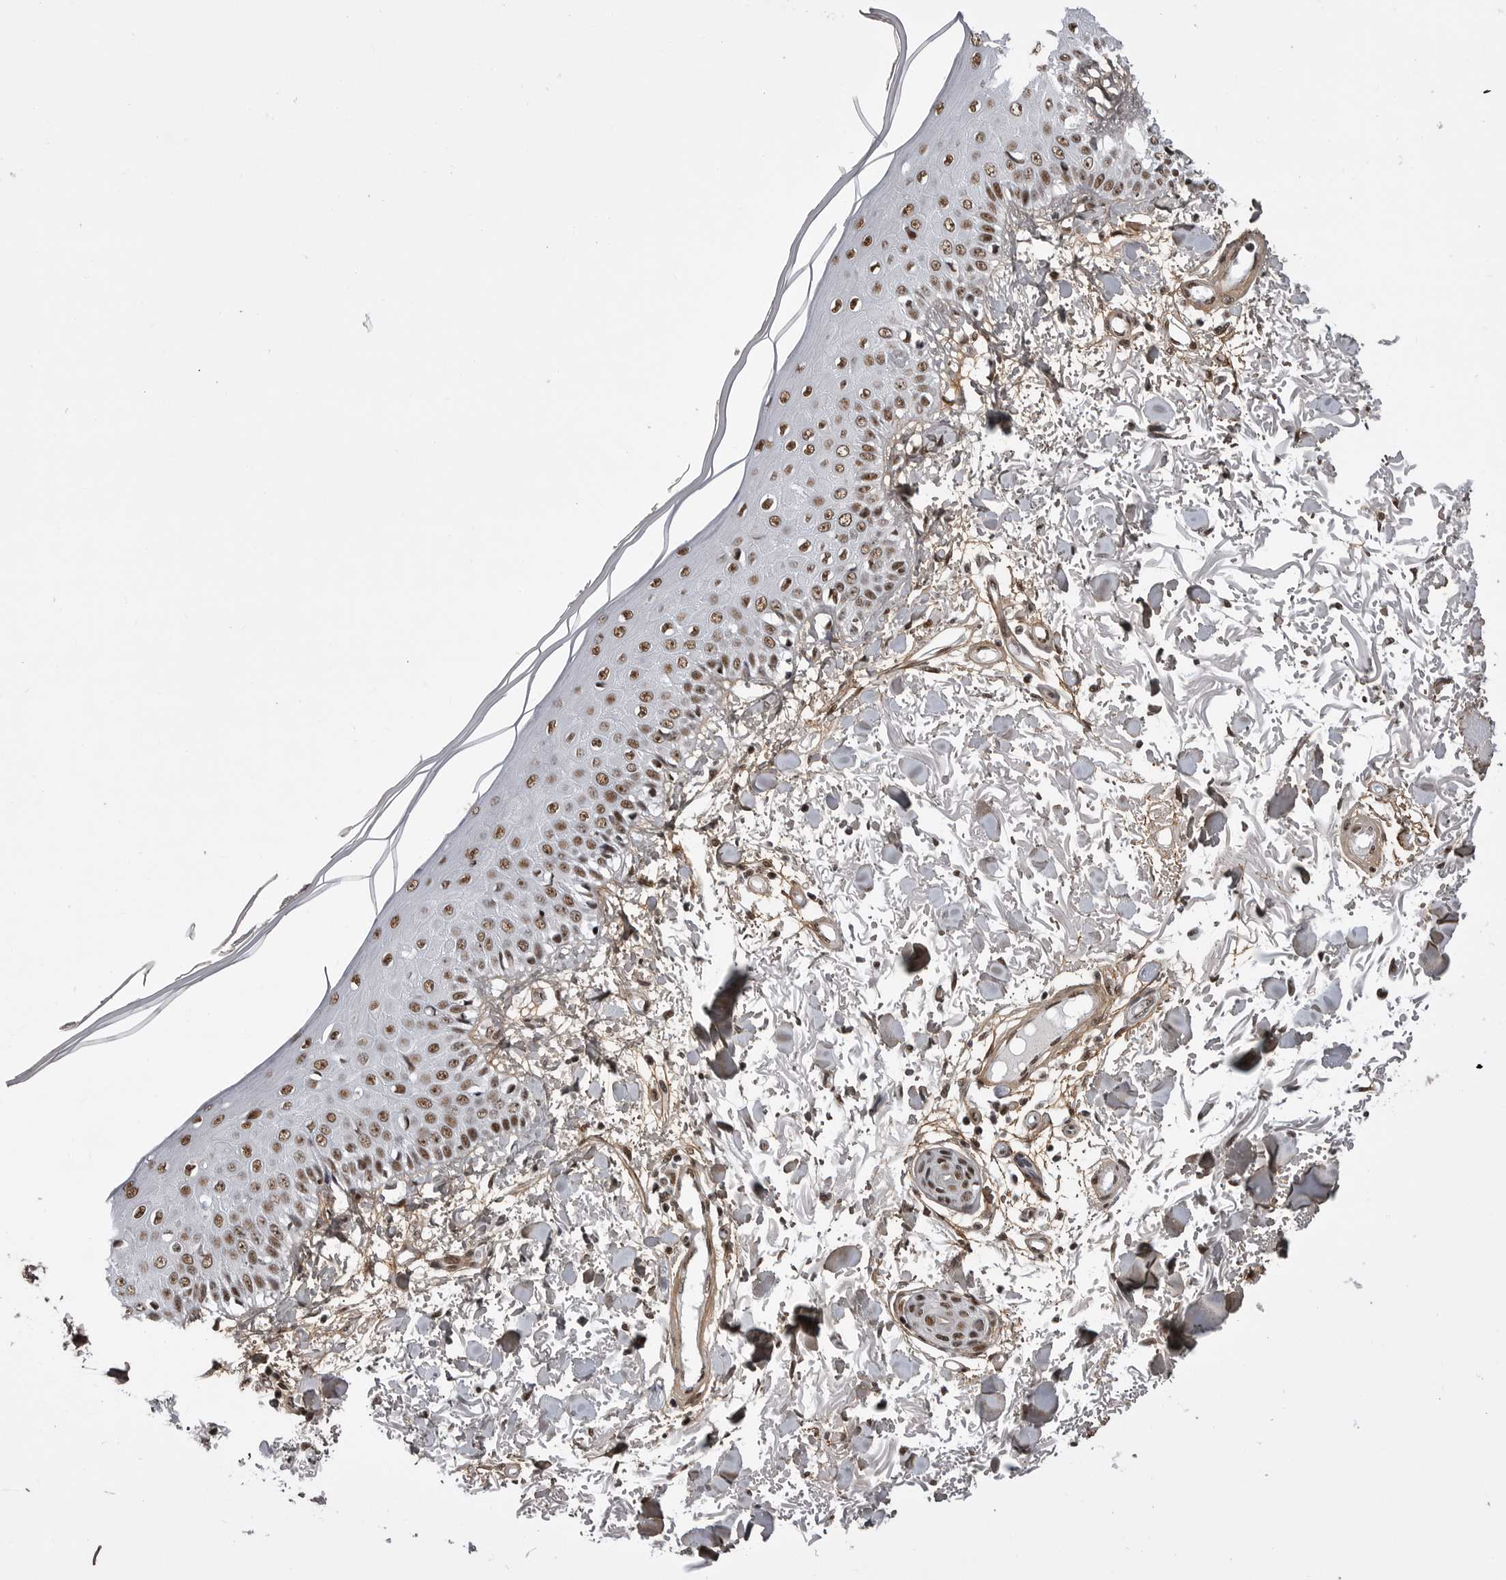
{"staining": {"intensity": "moderate", "quantity": ">75%", "location": "nuclear"}, "tissue": "skin", "cell_type": "Fibroblasts", "image_type": "normal", "snomed": [{"axis": "morphology", "description": "Normal tissue, NOS"}, {"axis": "morphology", "description": "Squamous cell carcinoma, NOS"}, {"axis": "topography", "description": "Skin"}, {"axis": "topography", "description": "Peripheral nerve tissue"}], "caption": "DAB (3,3'-diaminobenzidine) immunohistochemical staining of benign human skin demonstrates moderate nuclear protein expression in about >75% of fibroblasts.", "gene": "PPP1R8", "patient": {"sex": "male", "age": 83}}